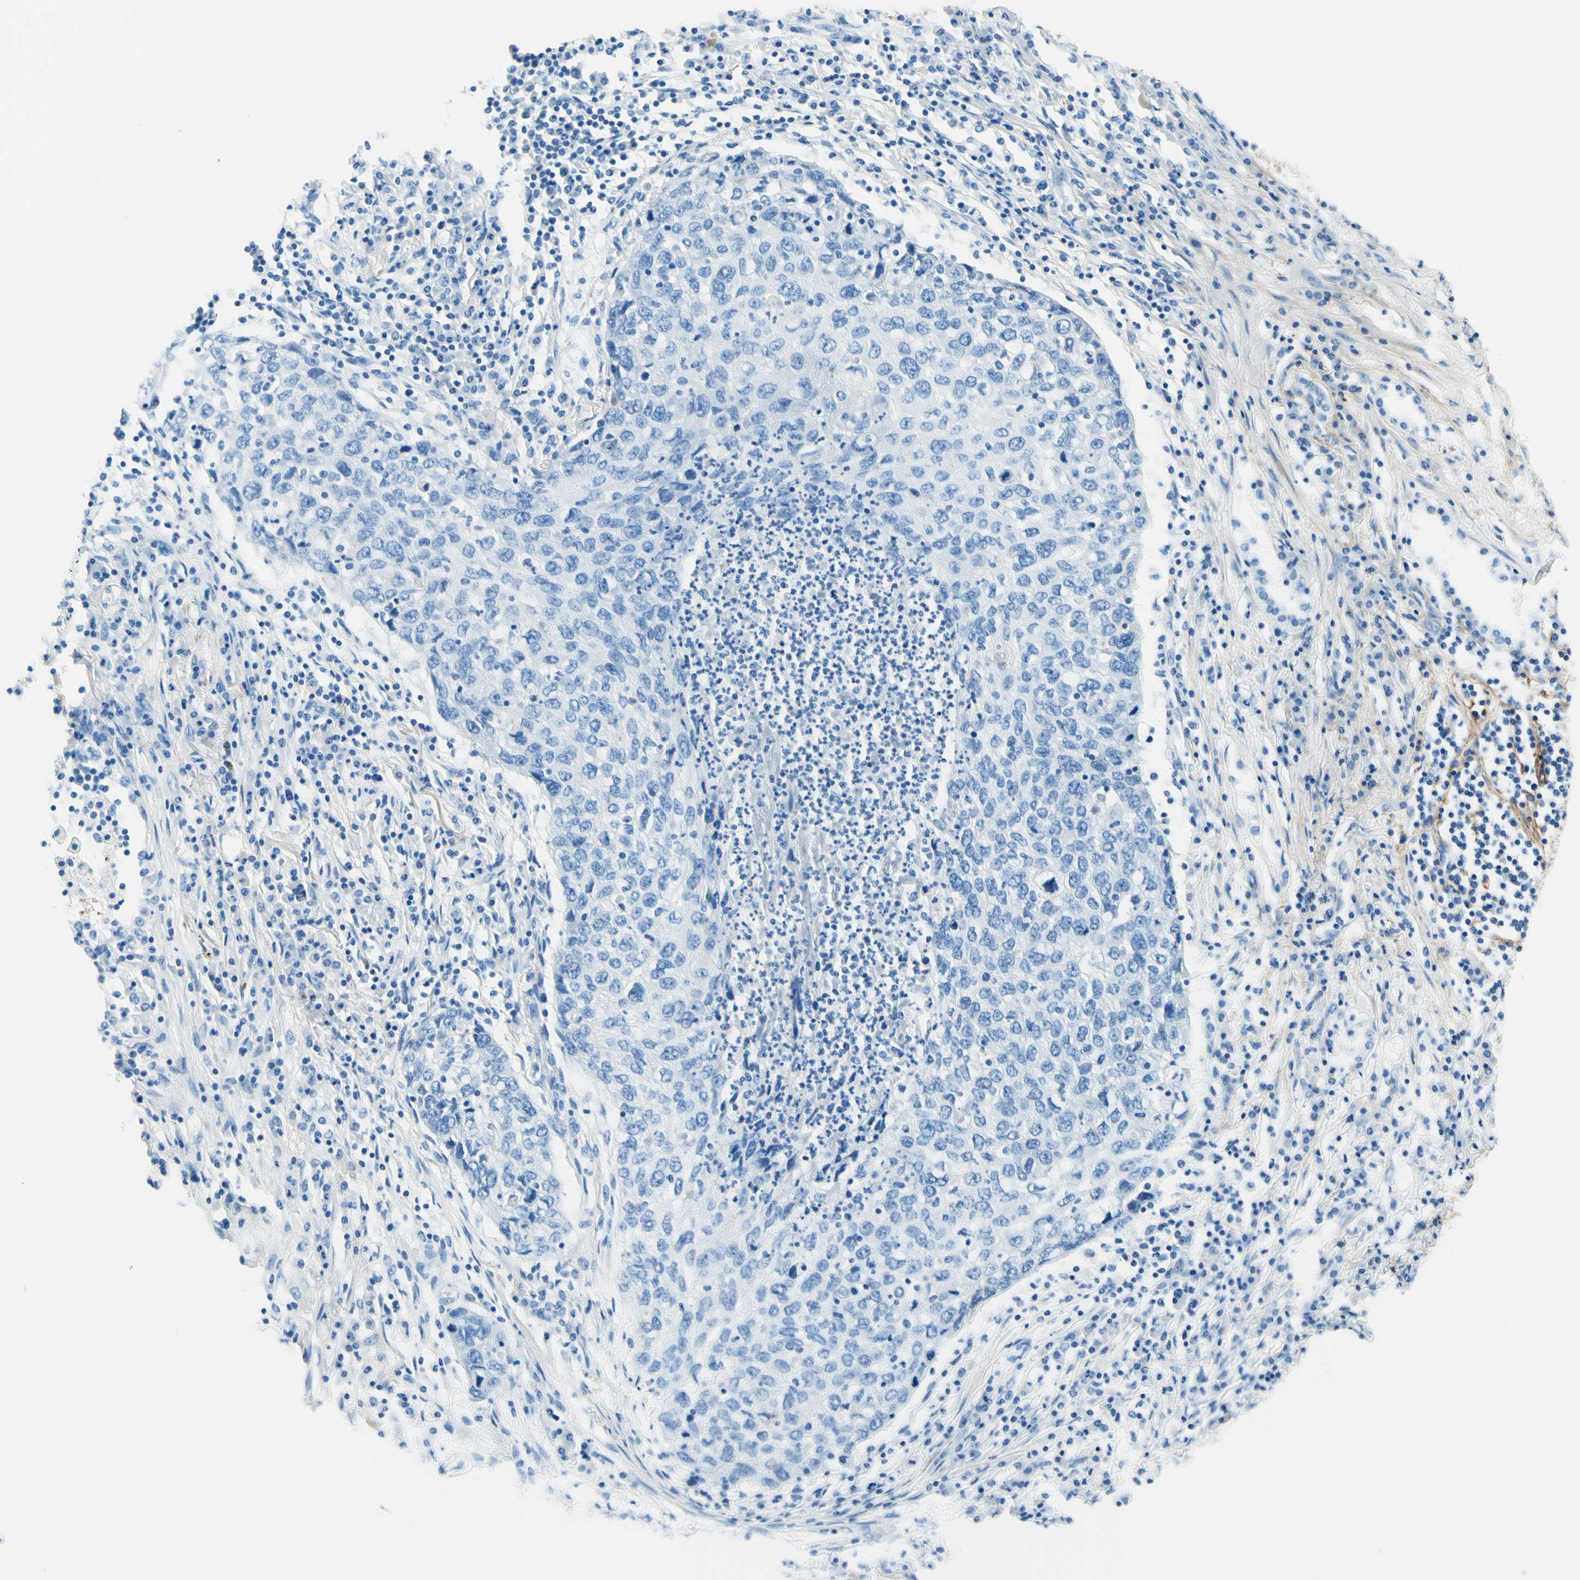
{"staining": {"intensity": "negative", "quantity": "none", "location": "none"}, "tissue": "lung cancer", "cell_type": "Tumor cells", "image_type": "cancer", "snomed": [{"axis": "morphology", "description": "Squamous cell carcinoma, NOS"}, {"axis": "topography", "description": "Lung"}], "caption": "Protein analysis of lung cancer displays no significant positivity in tumor cells.", "gene": "MFAP5", "patient": {"sex": "female", "age": 63}}